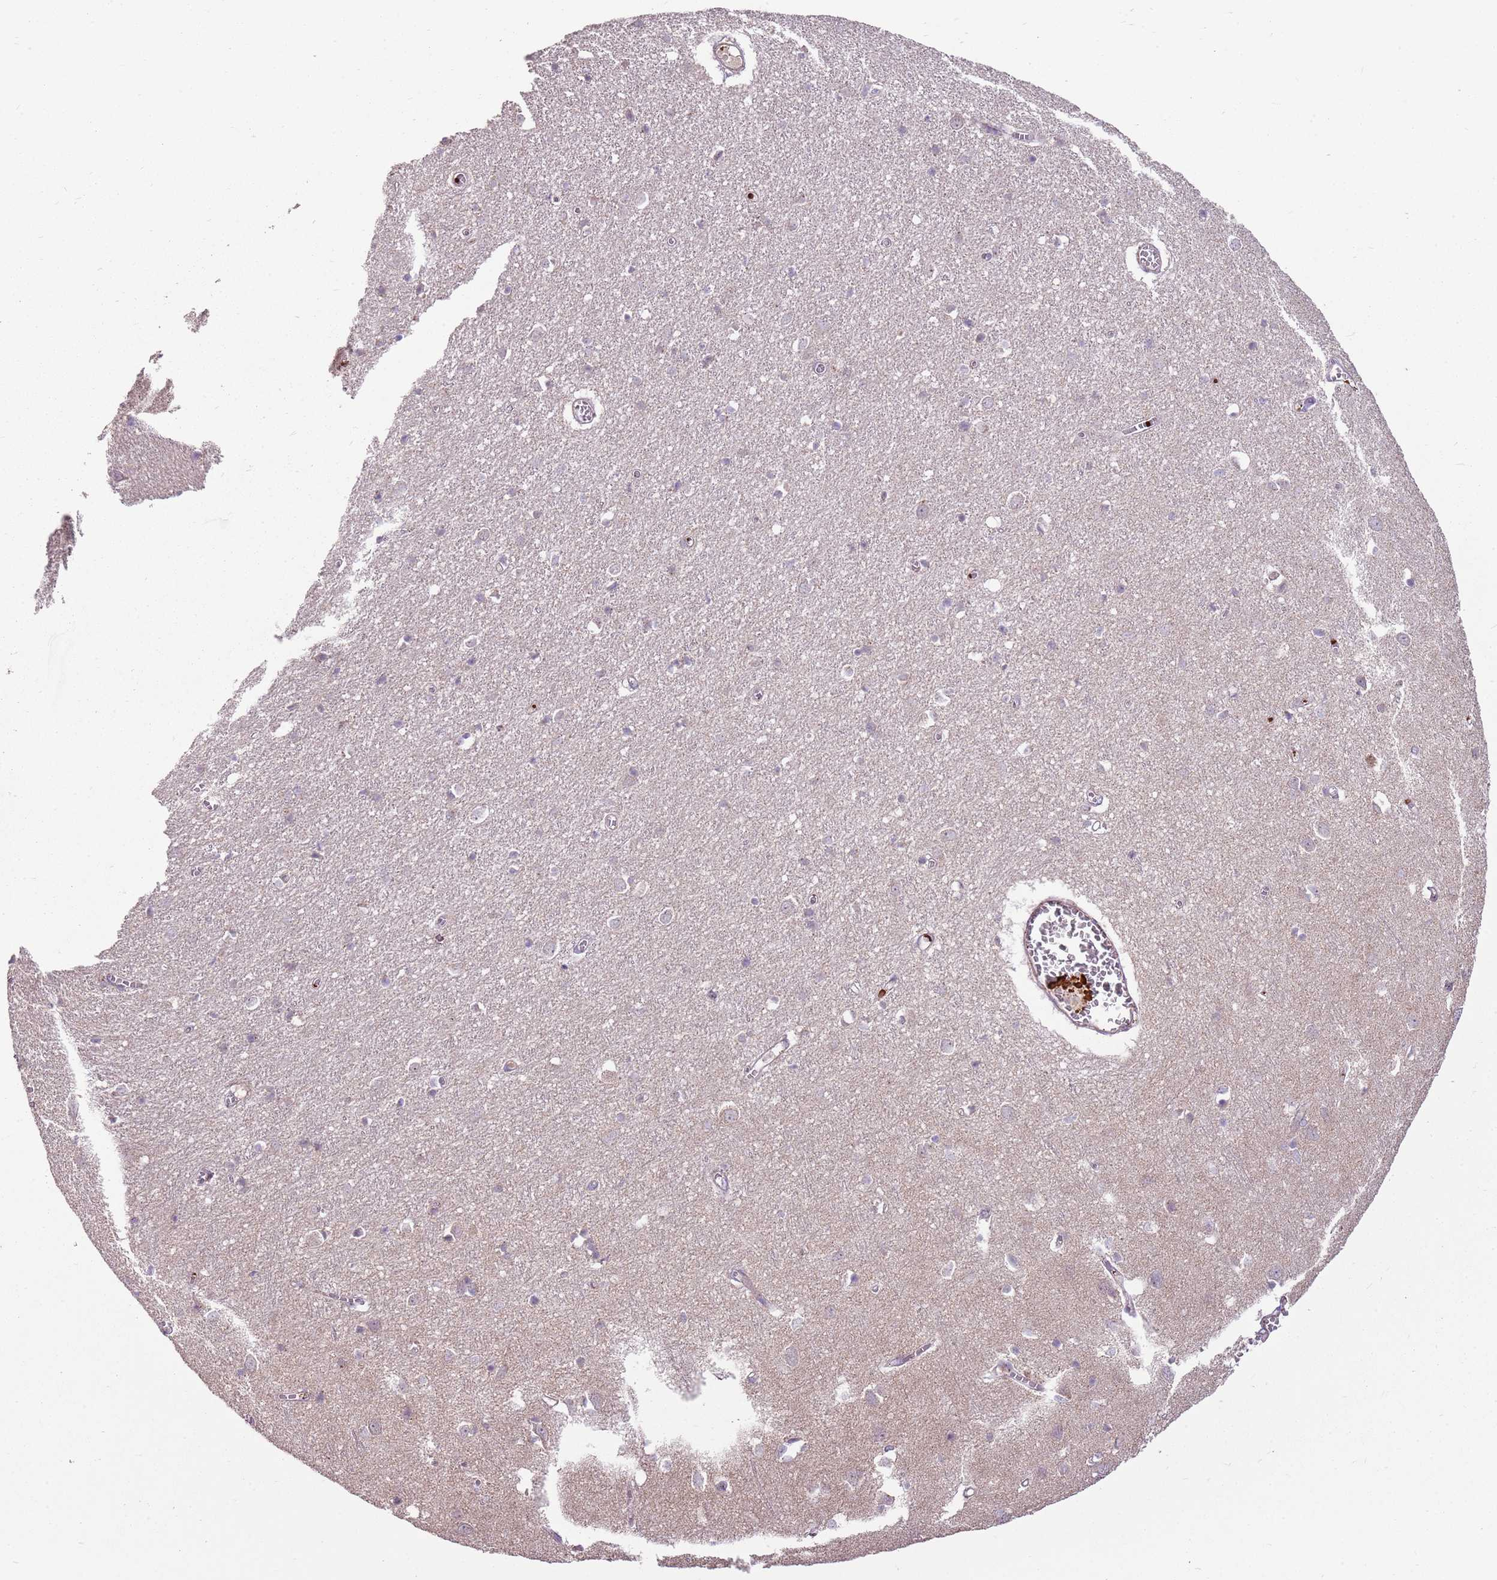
{"staining": {"intensity": "moderate", "quantity": "<25%", "location": "cytoplasmic/membranous"}, "tissue": "cerebral cortex", "cell_type": "Endothelial cells", "image_type": "normal", "snomed": [{"axis": "morphology", "description": "Normal tissue, NOS"}, {"axis": "topography", "description": "Cerebral cortex"}], "caption": "Immunohistochemical staining of unremarkable human cerebral cortex shows moderate cytoplasmic/membranous protein staining in about <25% of endothelial cells. The protein is stained brown, and the nuclei are stained in blue (DAB (3,3'-diaminobenzidine) IHC with brightfield microscopy, high magnification).", "gene": "SPATA31D1", "patient": {"sex": "female", "age": 64}}